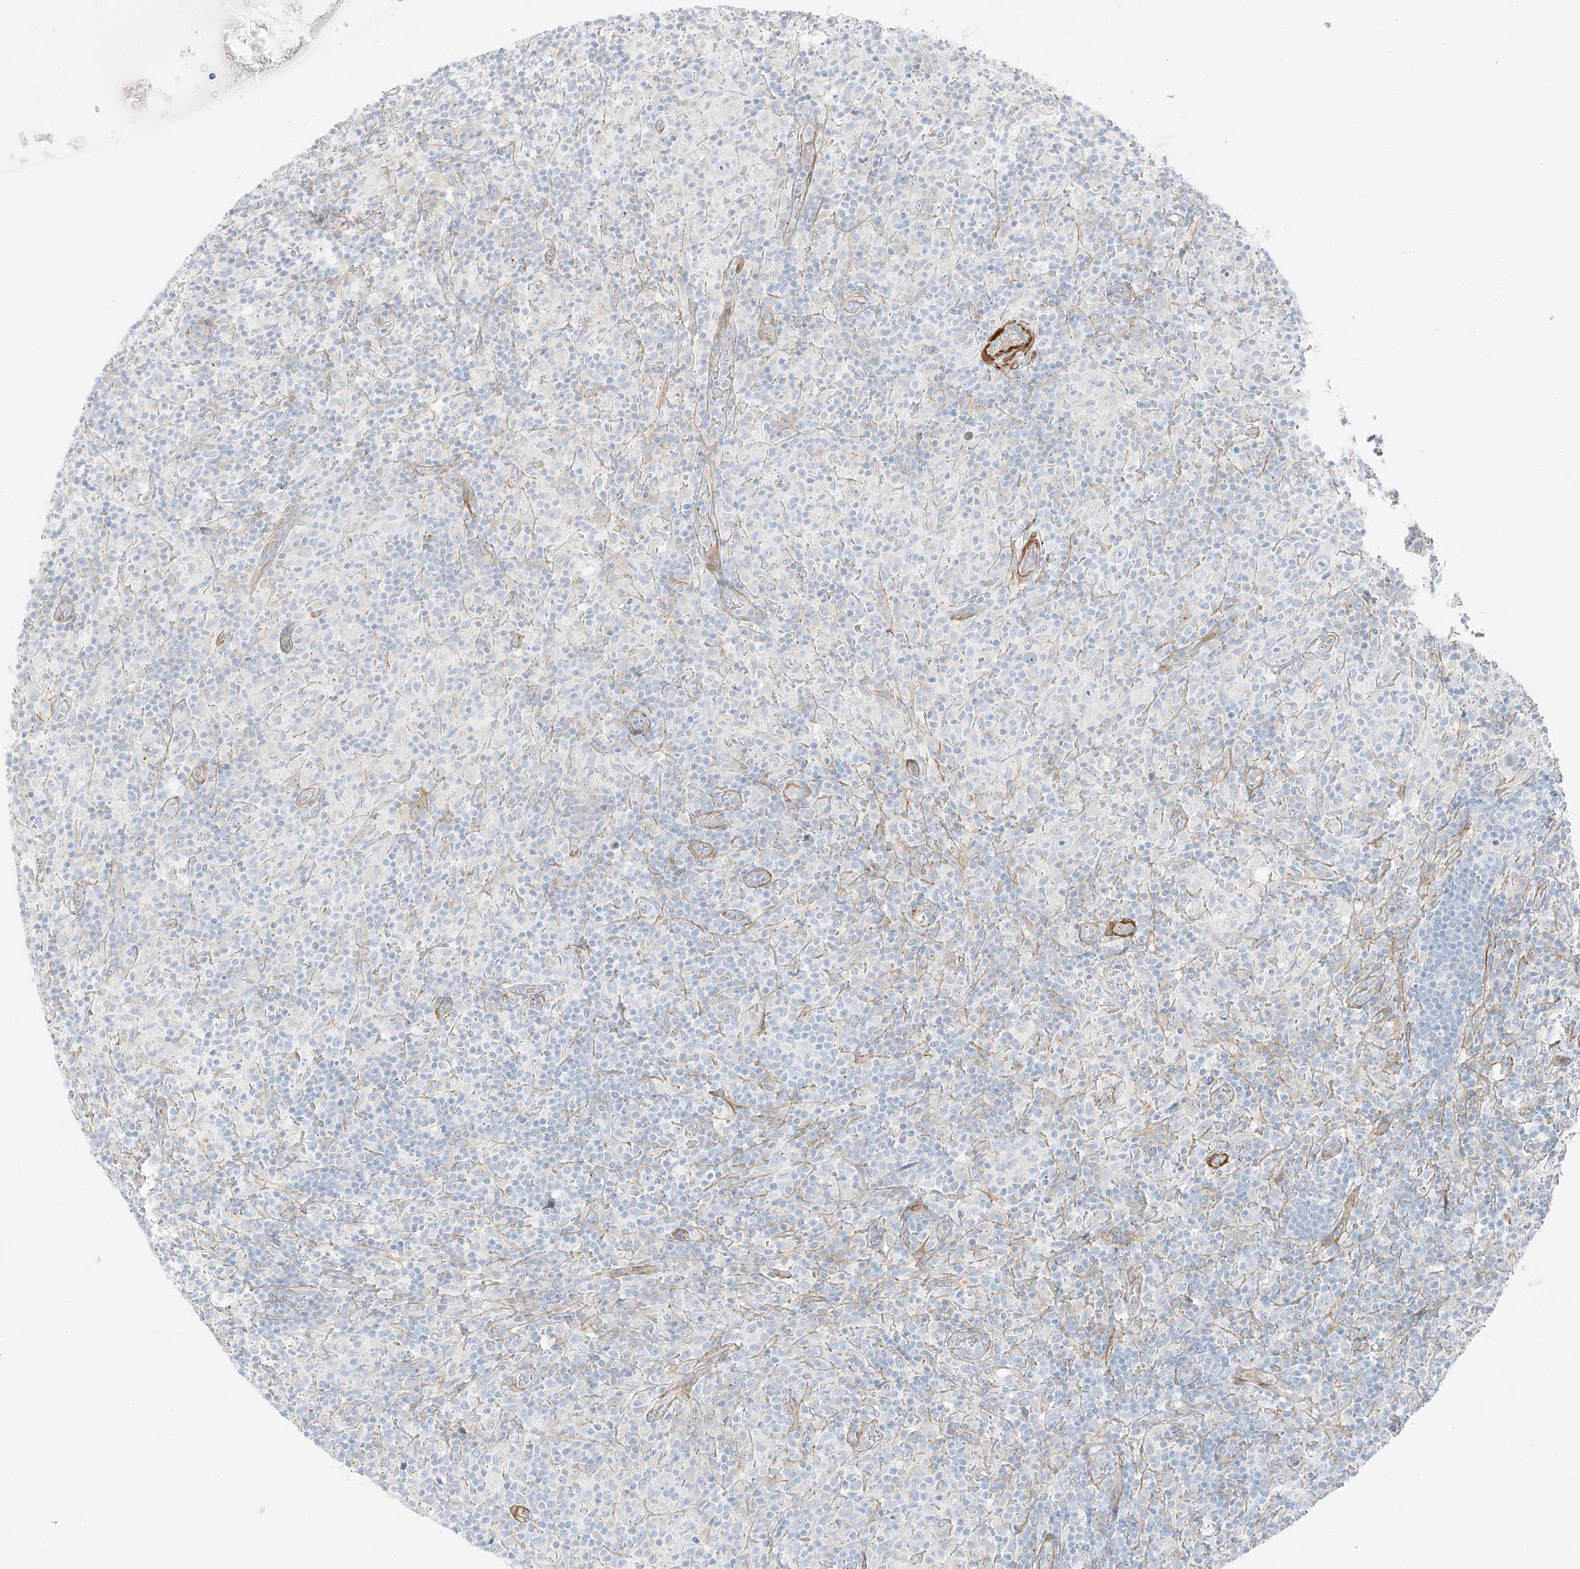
{"staining": {"intensity": "negative", "quantity": "none", "location": "none"}, "tissue": "lymphoma", "cell_type": "Tumor cells", "image_type": "cancer", "snomed": [{"axis": "morphology", "description": "Hodgkin's disease, NOS"}, {"axis": "topography", "description": "Lymph node"}], "caption": "Tumor cells show no significant staining in Hodgkin's disease. The staining is performed using DAB brown chromogen with nuclei counter-stained in using hematoxylin.", "gene": "SMCP", "patient": {"sex": "male", "age": 70}}